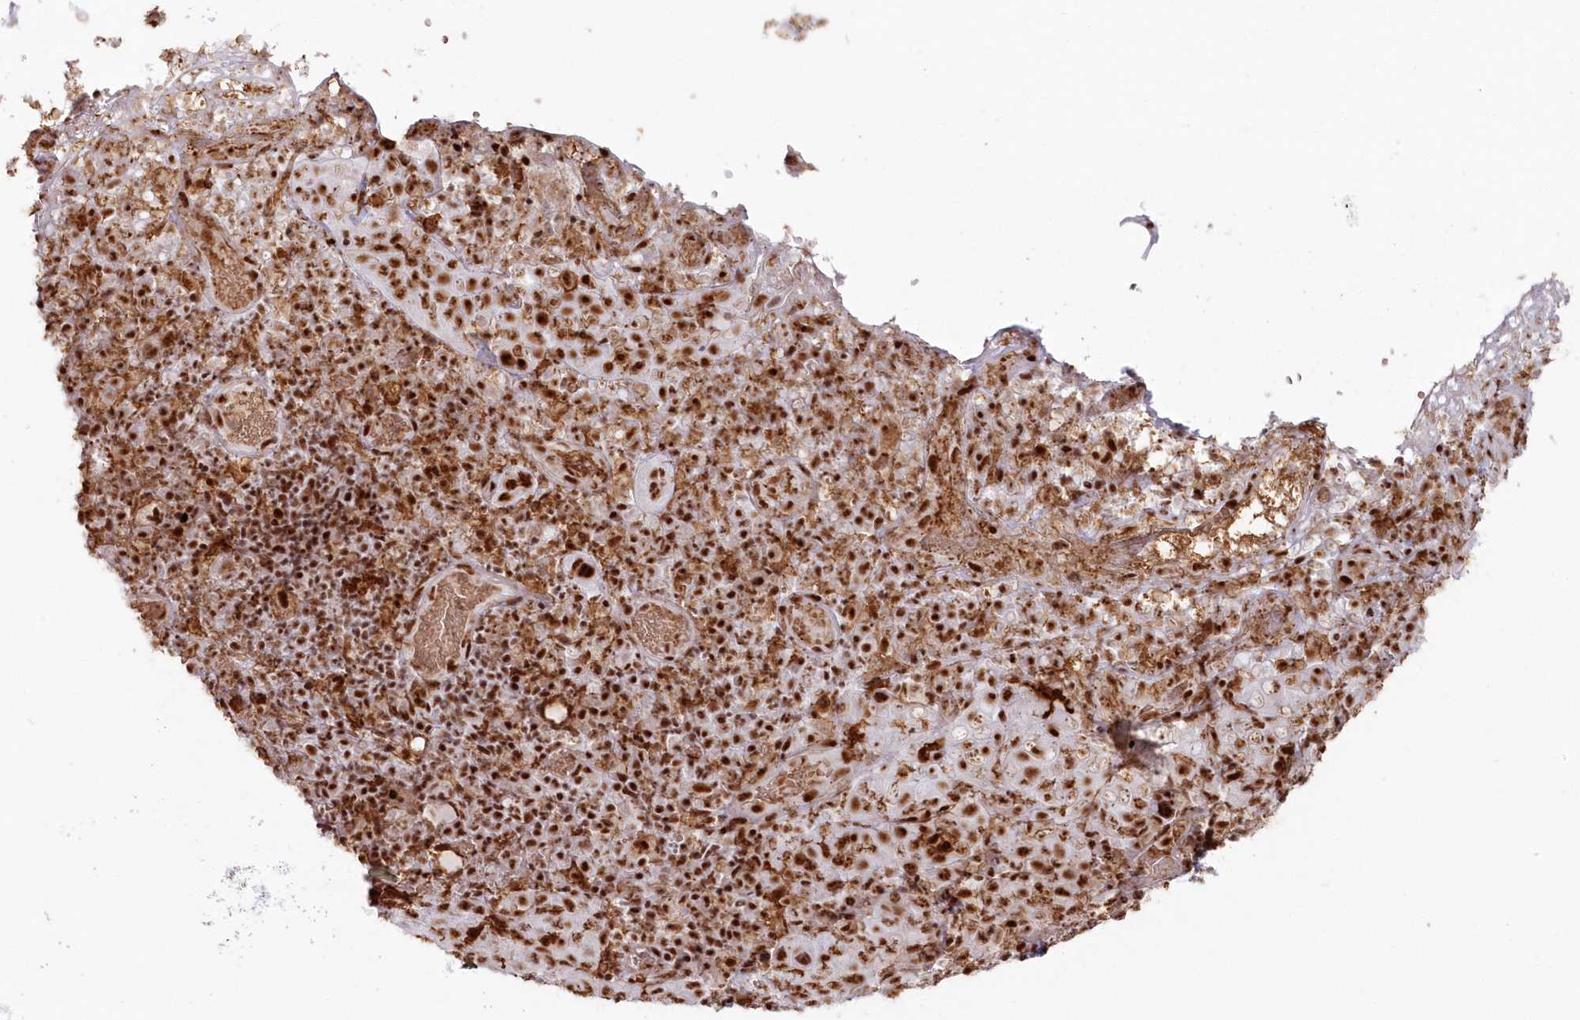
{"staining": {"intensity": "strong", "quantity": ">75%", "location": "nuclear"}, "tissue": "cervical cancer", "cell_type": "Tumor cells", "image_type": "cancer", "snomed": [{"axis": "morphology", "description": "Squamous cell carcinoma, NOS"}, {"axis": "topography", "description": "Cervix"}], "caption": "Immunohistochemical staining of human cervical cancer (squamous cell carcinoma) exhibits high levels of strong nuclear staining in approximately >75% of tumor cells.", "gene": "DDX46", "patient": {"sex": "female", "age": 46}}